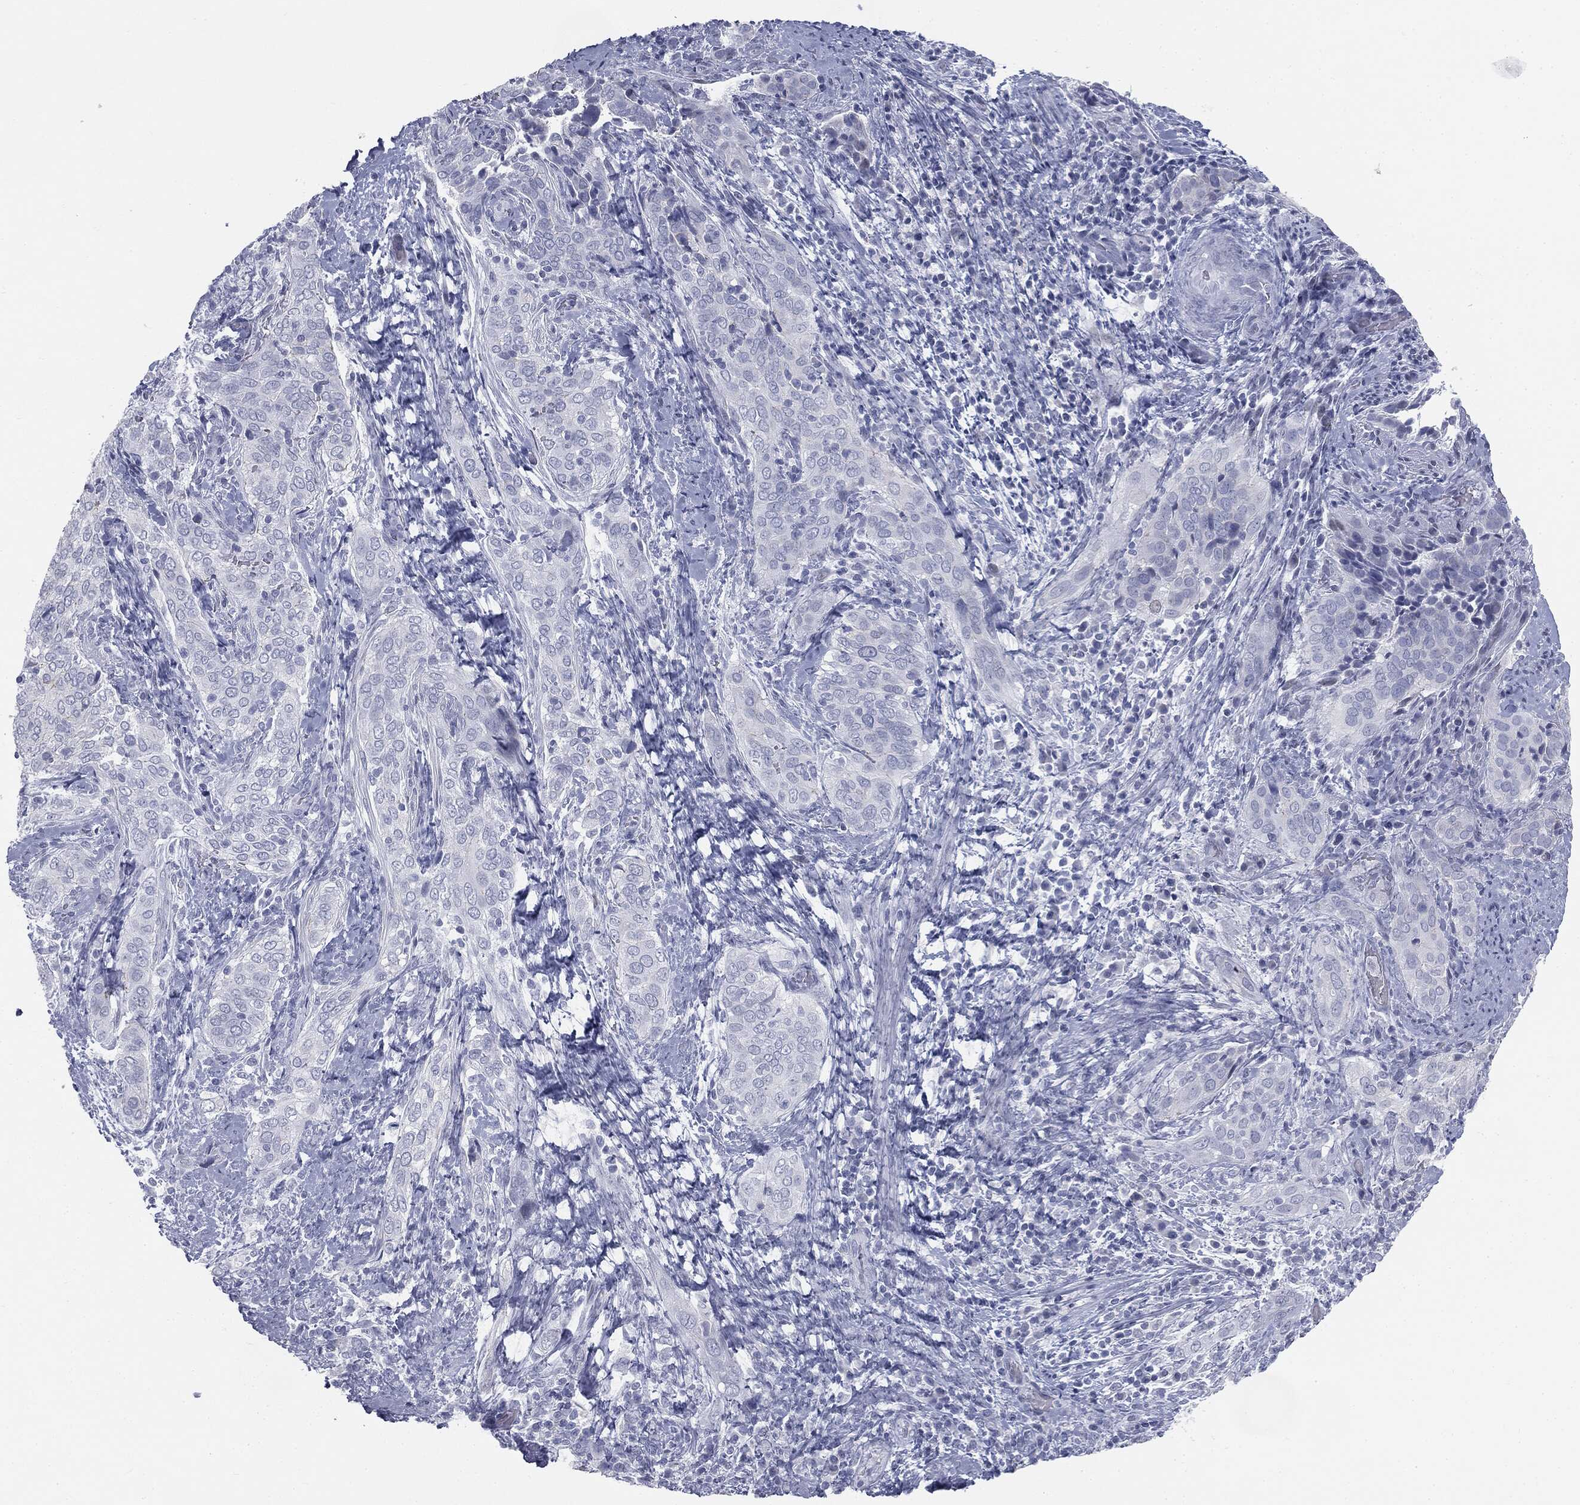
{"staining": {"intensity": "negative", "quantity": "none", "location": "none"}, "tissue": "cervical cancer", "cell_type": "Tumor cells", "image_type": "cancer", "snomed": [{"axis": "morphology", "description": "Squamous cell carcinoma, NOS"}, {"axis": "topography", "description": "Cervix"}], "caption": "Immunohistochemistry (IHC) of cervical cancer shows no staining in tumor cells. (Brightfield microscopy of DAB (3,3'-diaminobenzidine) IHC at high magnification).", "gene": "TPO", "patient": {"sex": "female", "age": 38}}